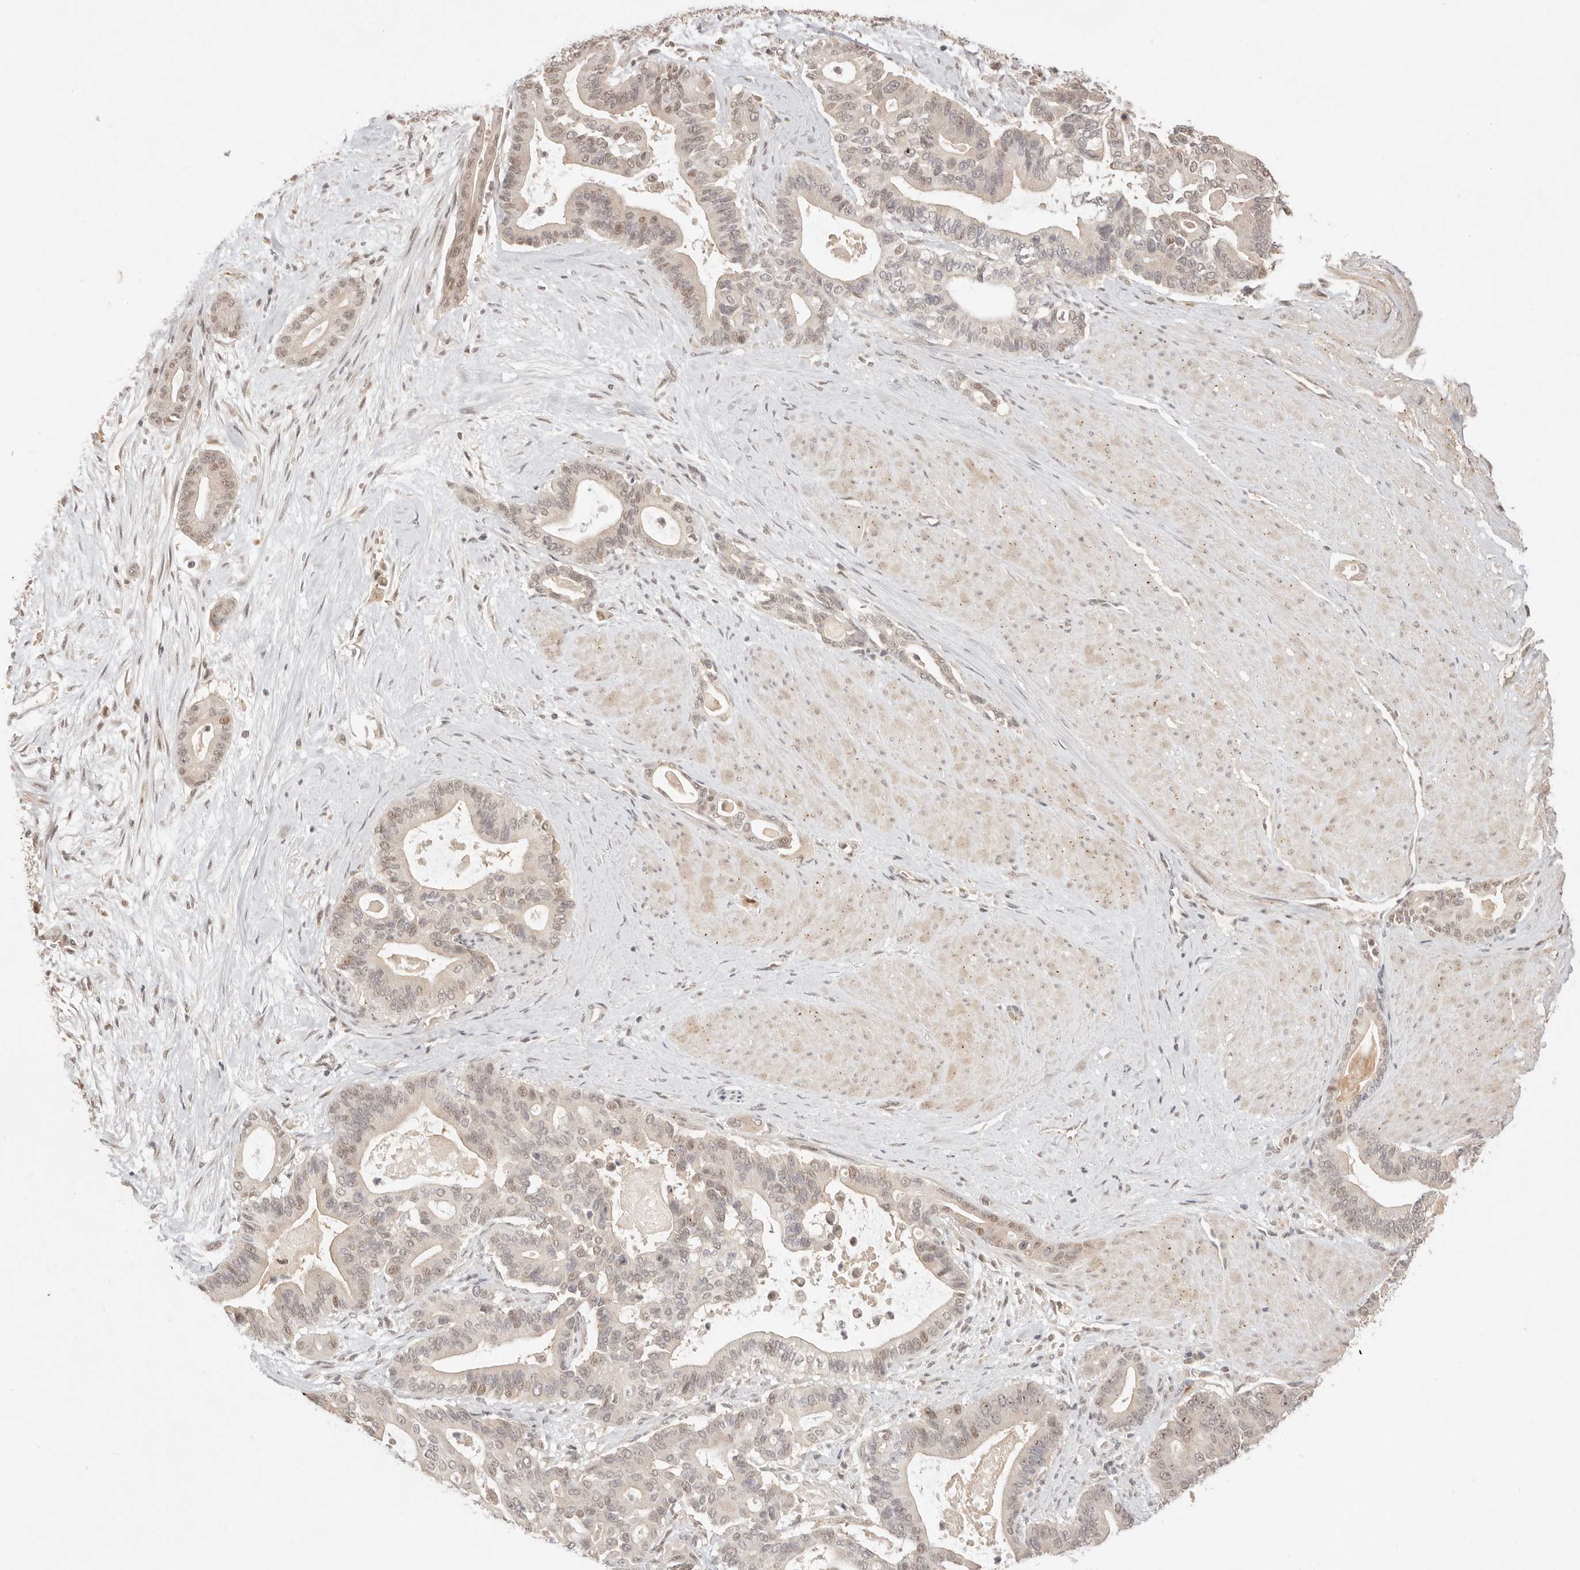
{"staining": {"intensity": "moderate", "quantity": "25%-75%", "location": "nuclear"}, "tissue": "pancreatic cancer", "cell_type": "Tumor cells", "image_type": "cancer", "snomed": [{"axis": "morphology", "description": "Adenocarcinoma, NOS"}, {"axis": "topography", "description": "Pancreas"}], "caption": "This photomicrograph displays pancreatic cancer stained with IHC to label a protein in brown. The nuclear of tumor cells show moderate positivity for the protein. Nuclei are counter-stained blue.", "gene": "MEP1A", "patient": {"sex": "male", "age": 63}}